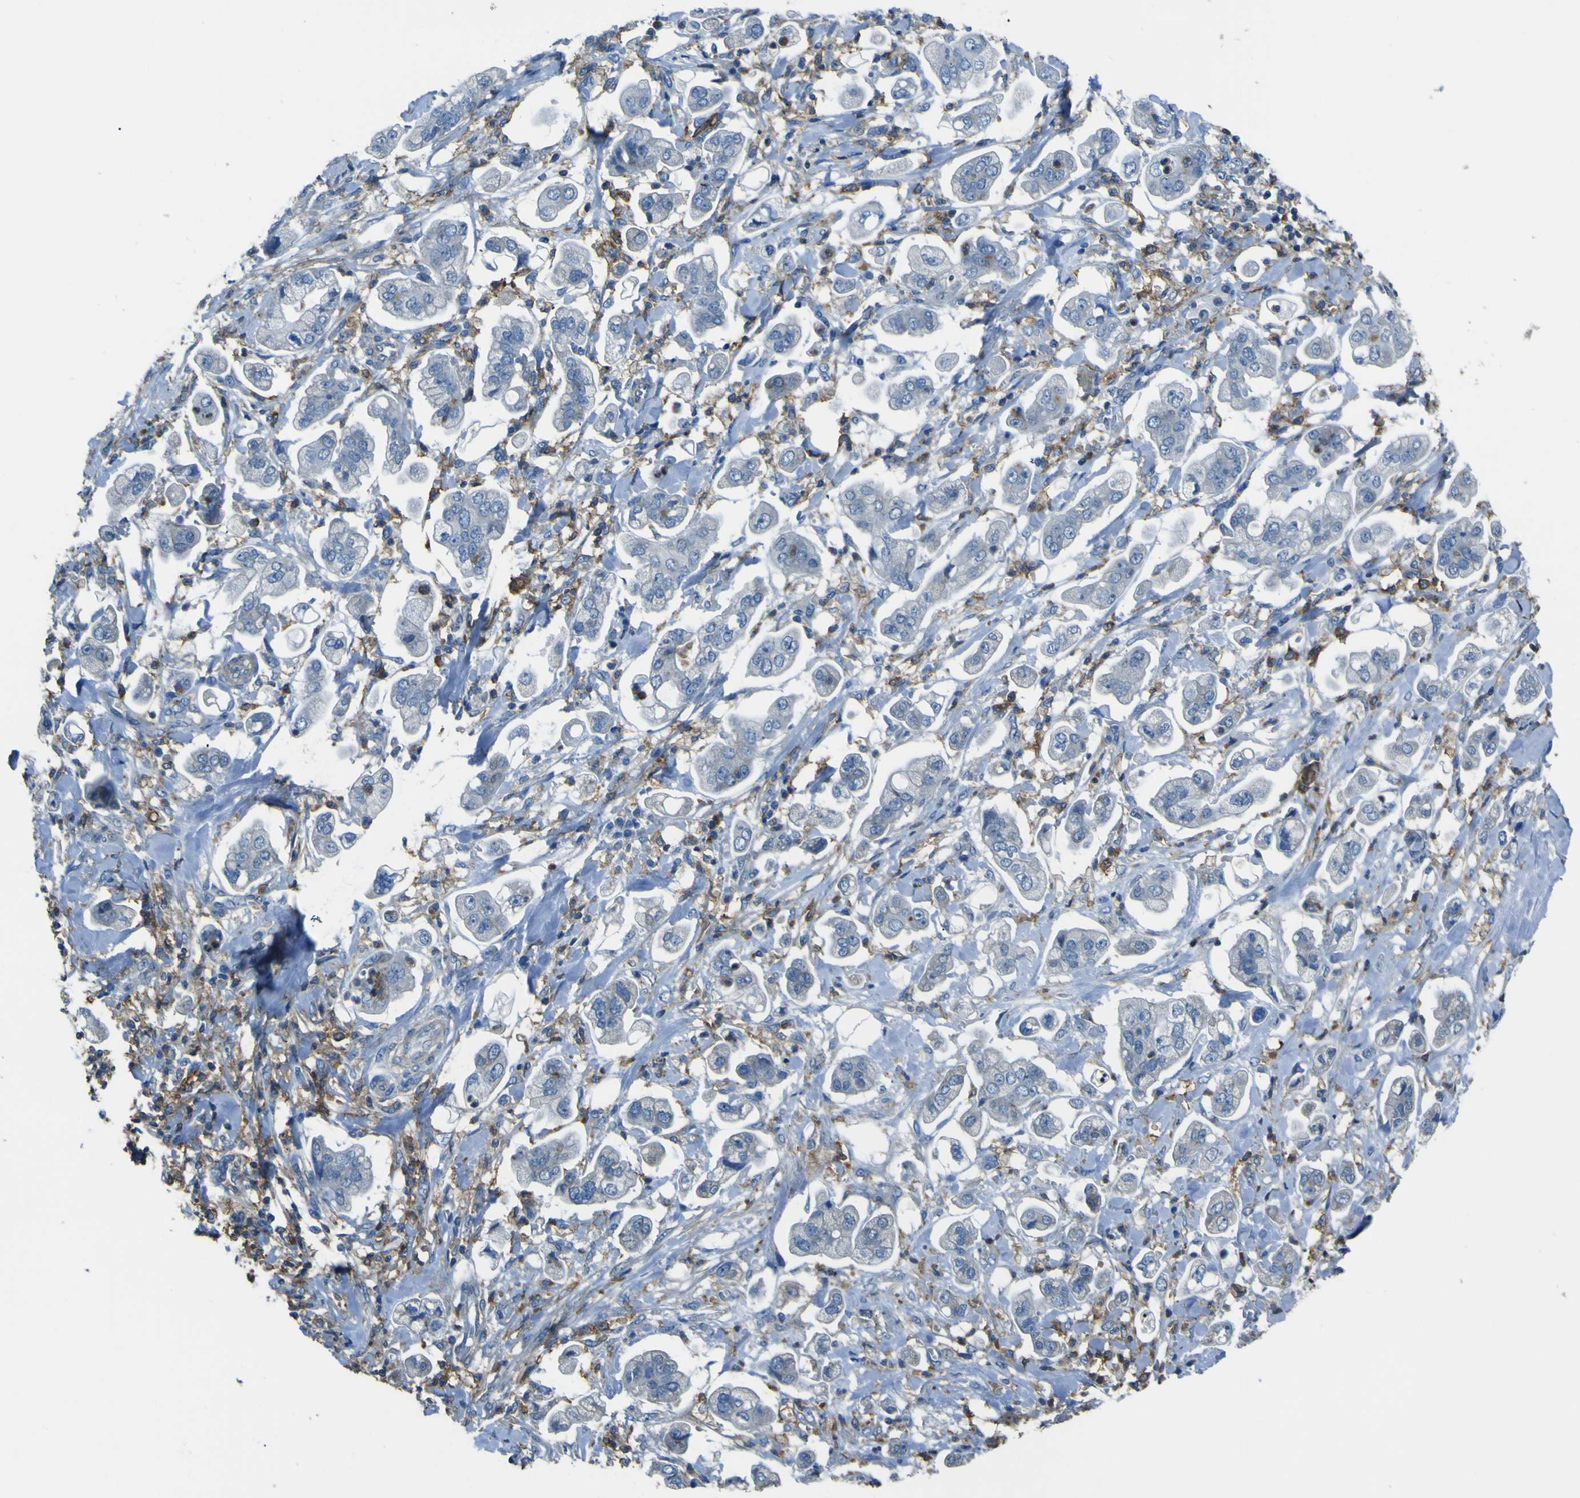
{"staining": {"intensity": "negative", "quantity": "none", "location": "none"}, "tissue": "stomach cancer", "cell_type": "Tumor cells", "image_type": "cancer", "snomed": [{"axis": "morphology", "description": "Adenocarcinoma, NOS"}, {"axis": "topography", "description": "Stomach"}], "caption": "Human stomach cancer (adenocarcinoma) stained for a protein using immunohistochemistry shows no expression in tumor cells.", "gene": "LAIR1", "patient": {"sex": "male", "age": 62}}